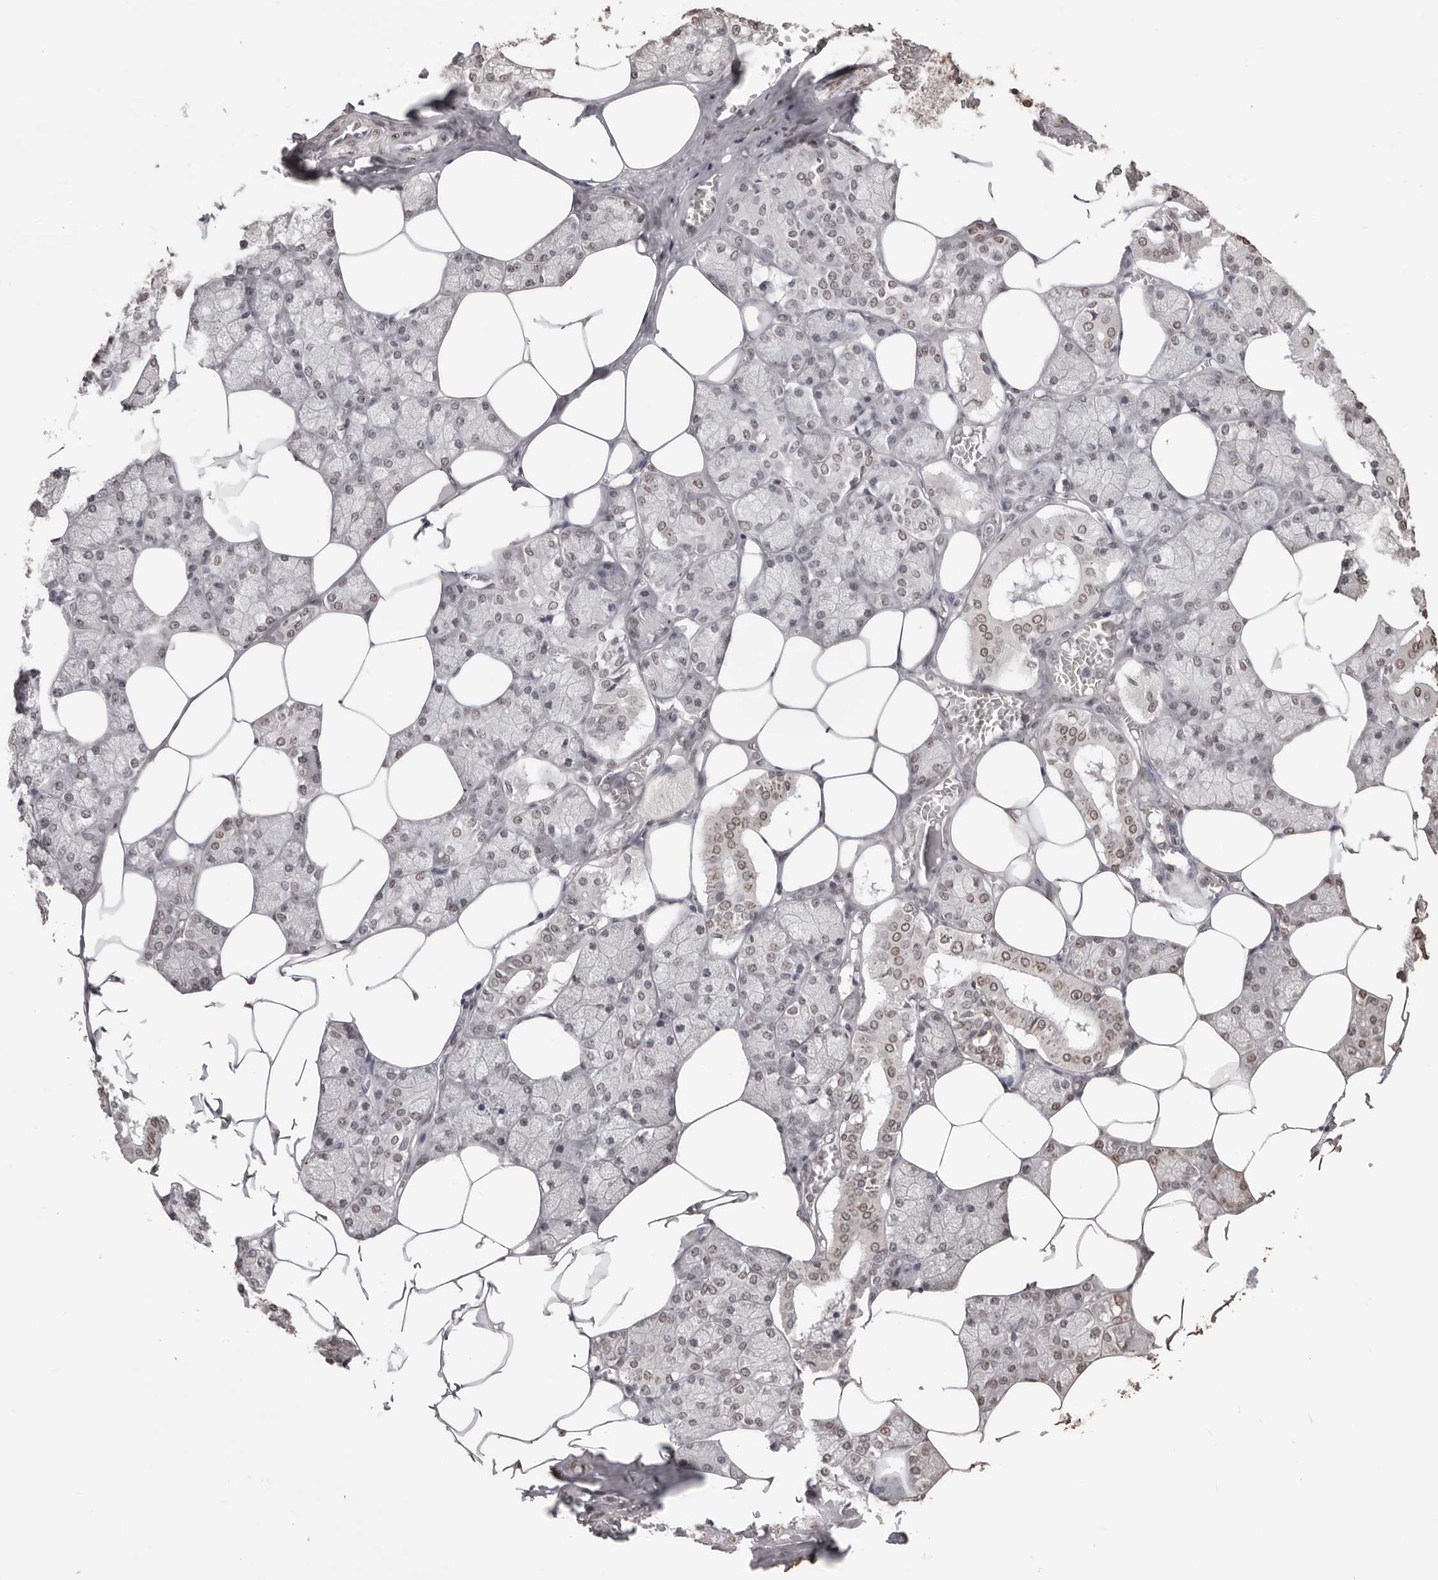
{"staining": {"intensity": "weak", "quantity": ">75%", "location": "nuclear"}, "tissue": "salivary gland", "cell_type": "Glandular cells", "image_type": "normal", "snomed": [{"axis": "morphology", "description": "Normal tissue, NOS"}, {"axis": "topography", "description": "Salivary gland"}], "caption": "Immunohistochemistry (IHC) (DAB (3,3'-diaminobenzidine)) staining of normal human salivary gland demonstrates weak nuclear protein staining in about >75% of glandular cells. The staining was performed using DAB, with brown indicating positive protein expression. Nuclei are stained blue with hematoxylin.", "gene": "OLIG3", "patient": {"sex": "male", "age": 62}}